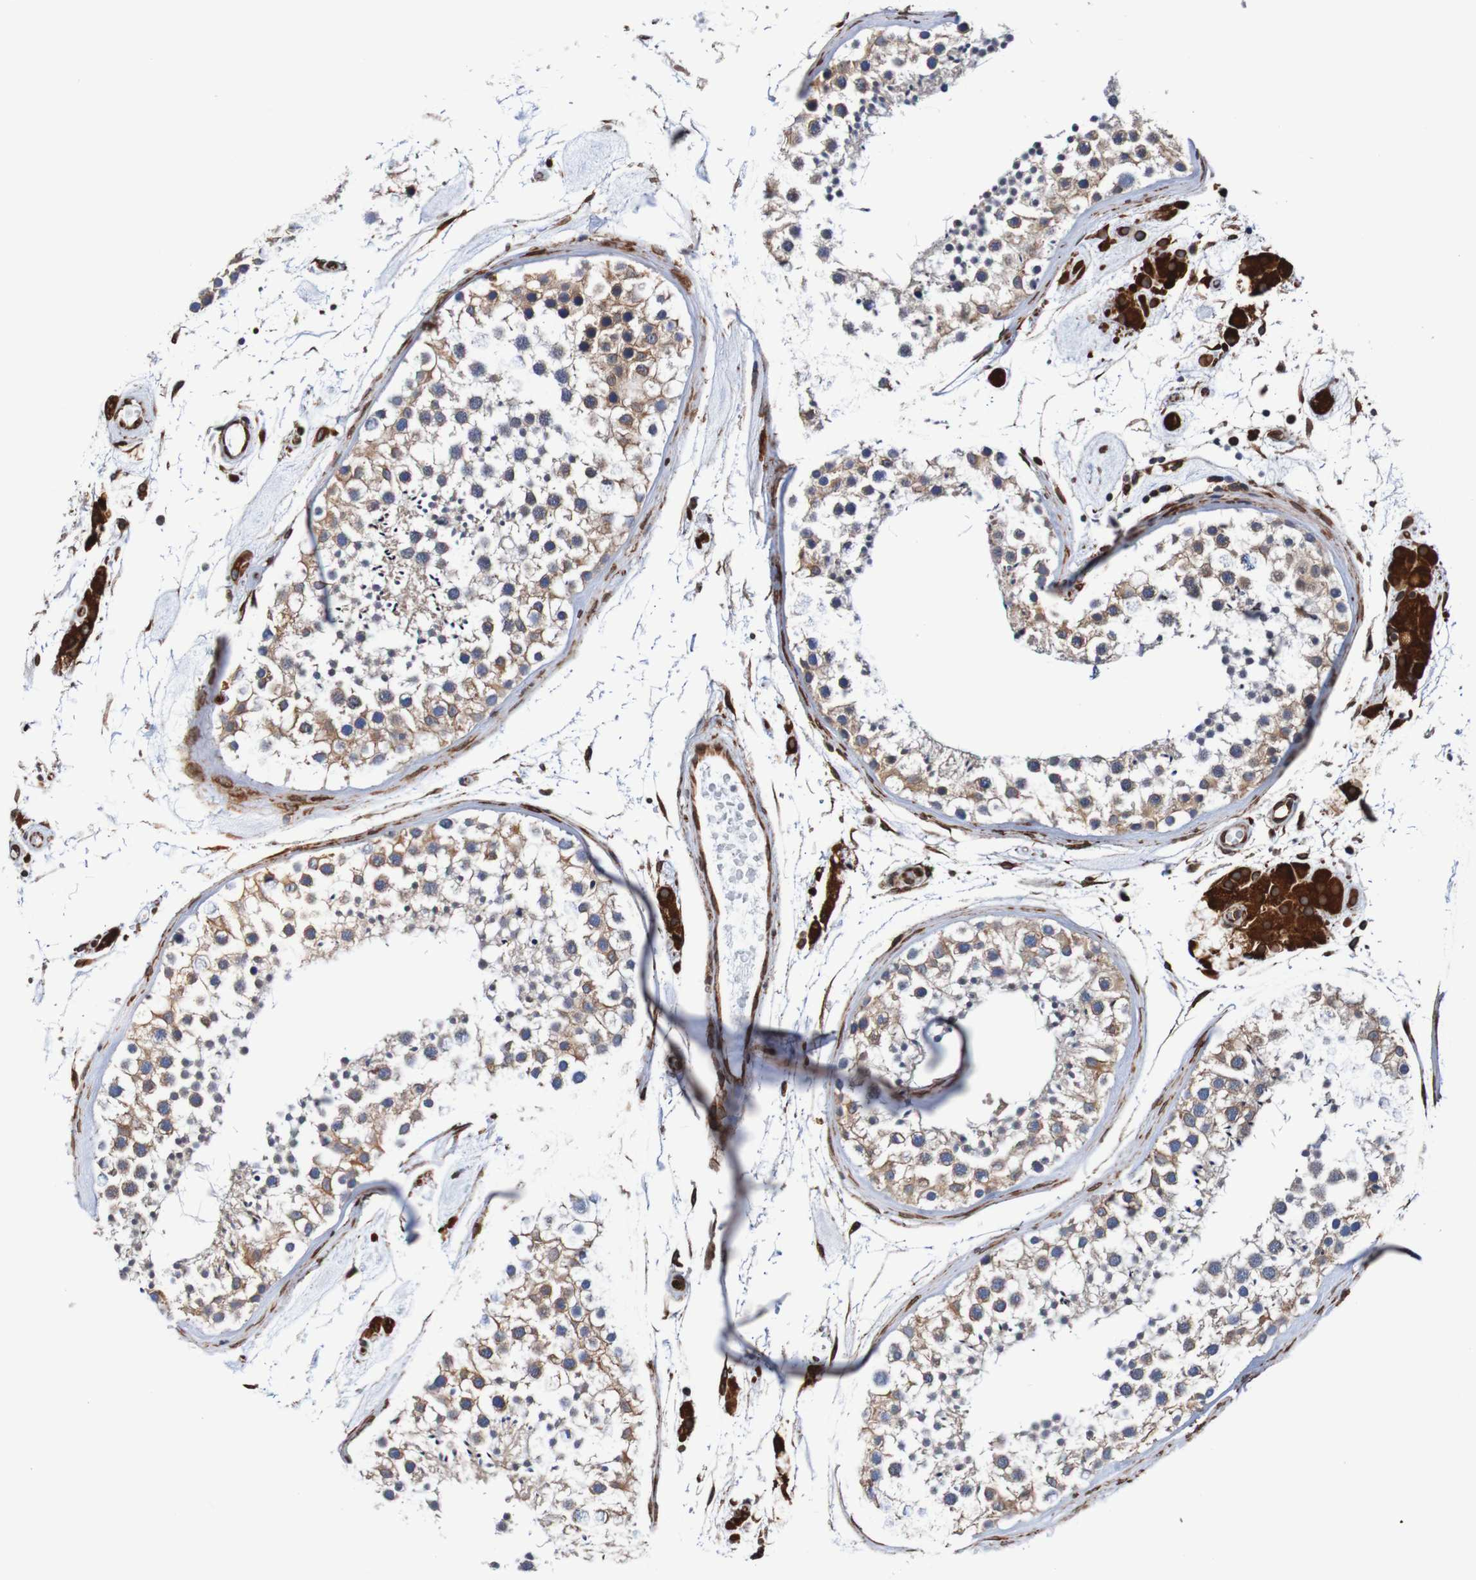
{"staining": {"intensity": "weak", "quantity": ">75%", "location": "cytoplasmic/membranous"}, "tissue": "testis", "cell_type": "Cells in seminiferous ducts", "image_type": "normal", "snomed": [{"axis": "morphology", "description": "Normal tissue, NOS"}, {"axis": "topography", "description": "Testis"}], "caption": "Testis stained for a protein (brown) reveals weak cytoplasmic/membranous positive positivity in about >75% of cells in seminiferous ducts.", "gene": "TMEM109", "patient": {"sex": "male", "age": 46}}